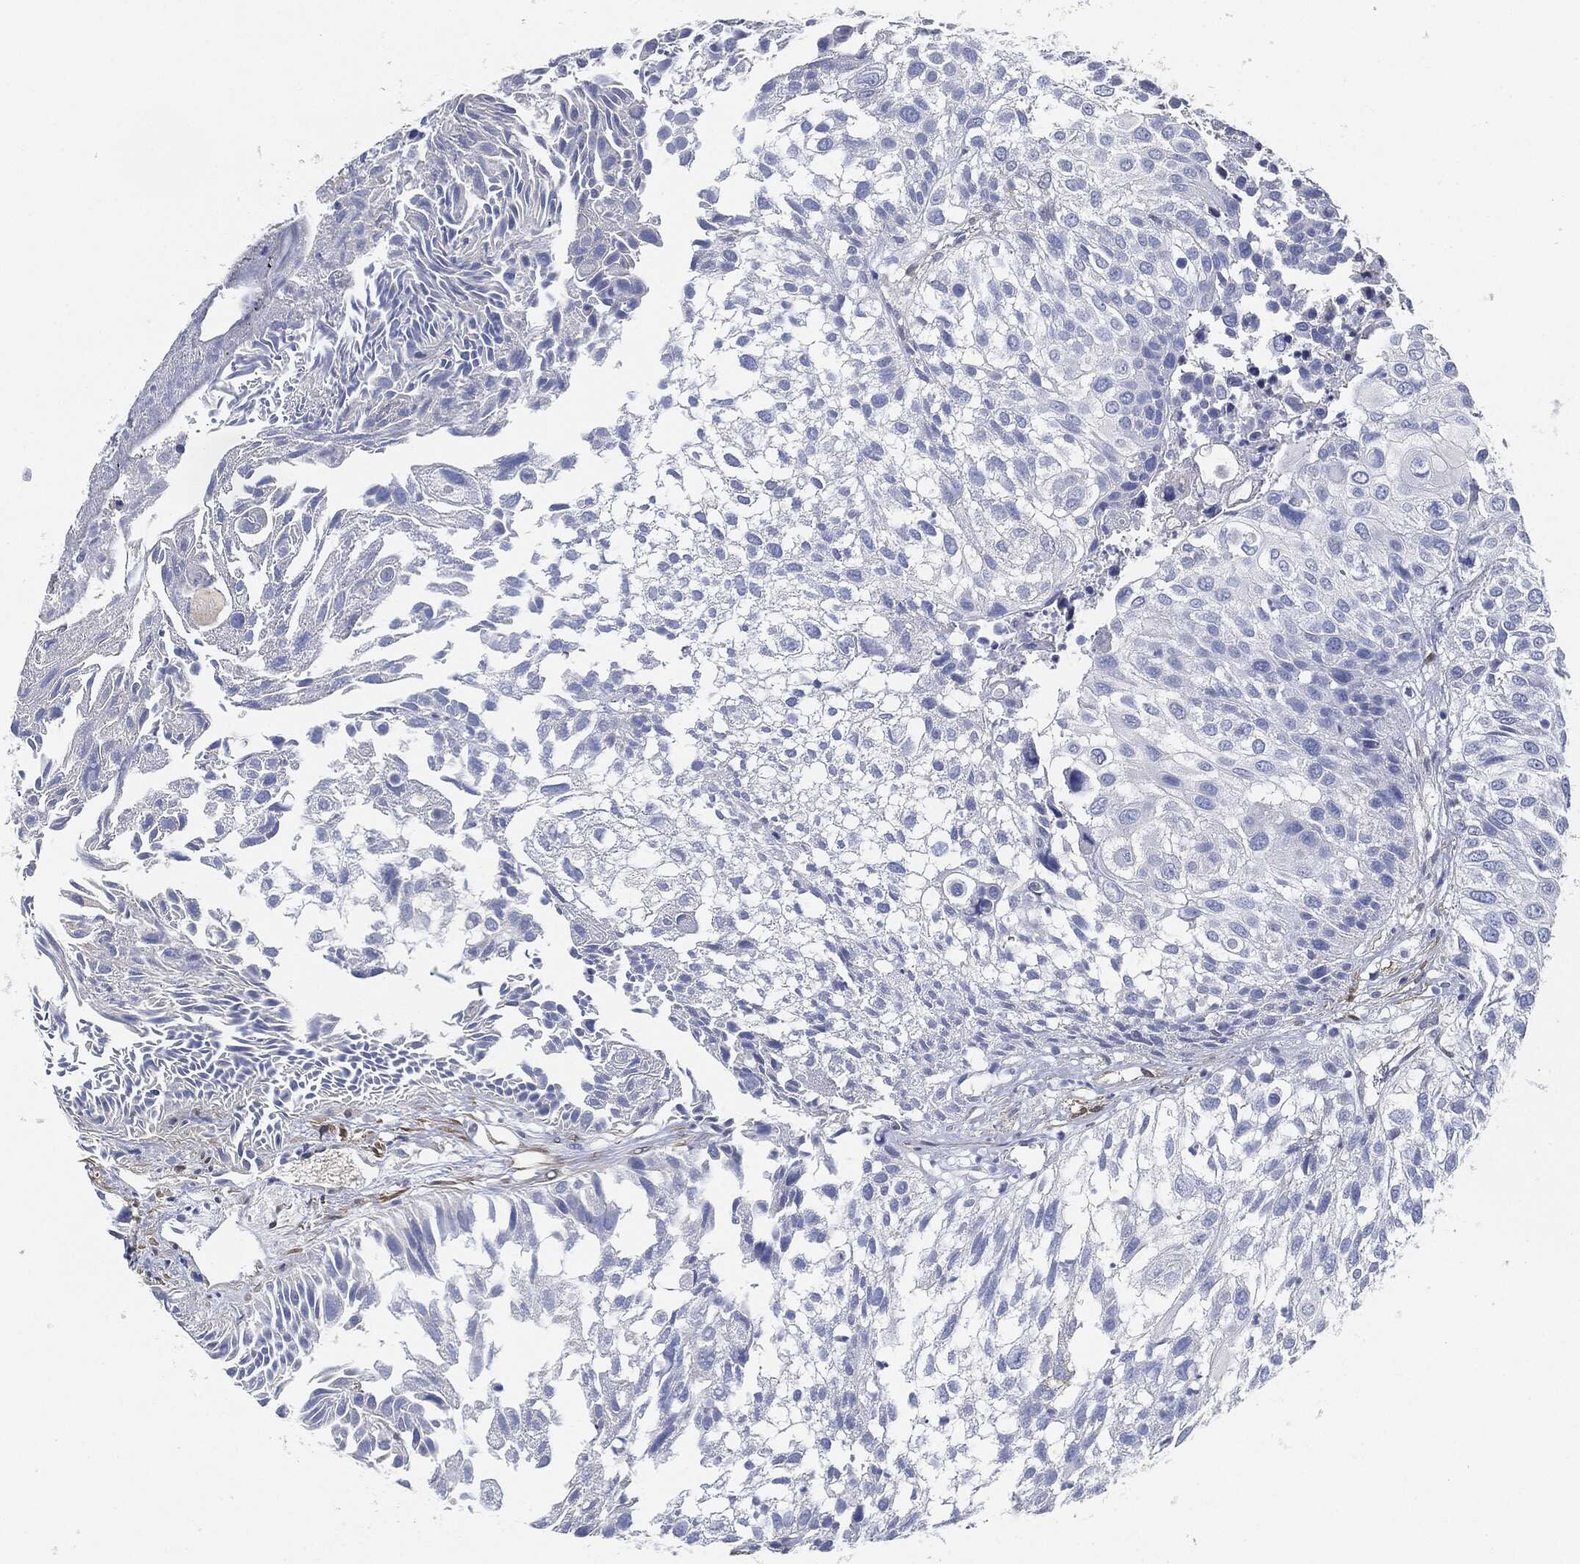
{"staining": {"intensity": "negative", "quantity": "none", "location": "none"}, "tissue": "urothelial cancer", "cell_type": "Tumor cells", "image_type": "cancer", "snomed": [{"axis": "morphology", "description": "Urothelial carcinoma, High grade"}, {"axis": "topography", "description": "Urinary bladder"}], "caption": "Urothelial carcinoma (high-grade) stained for a protein using IHC exhibits no positivity tumor cells.", "gene": "TAGLN", "patient": {"sex": "female", "age": 79}}